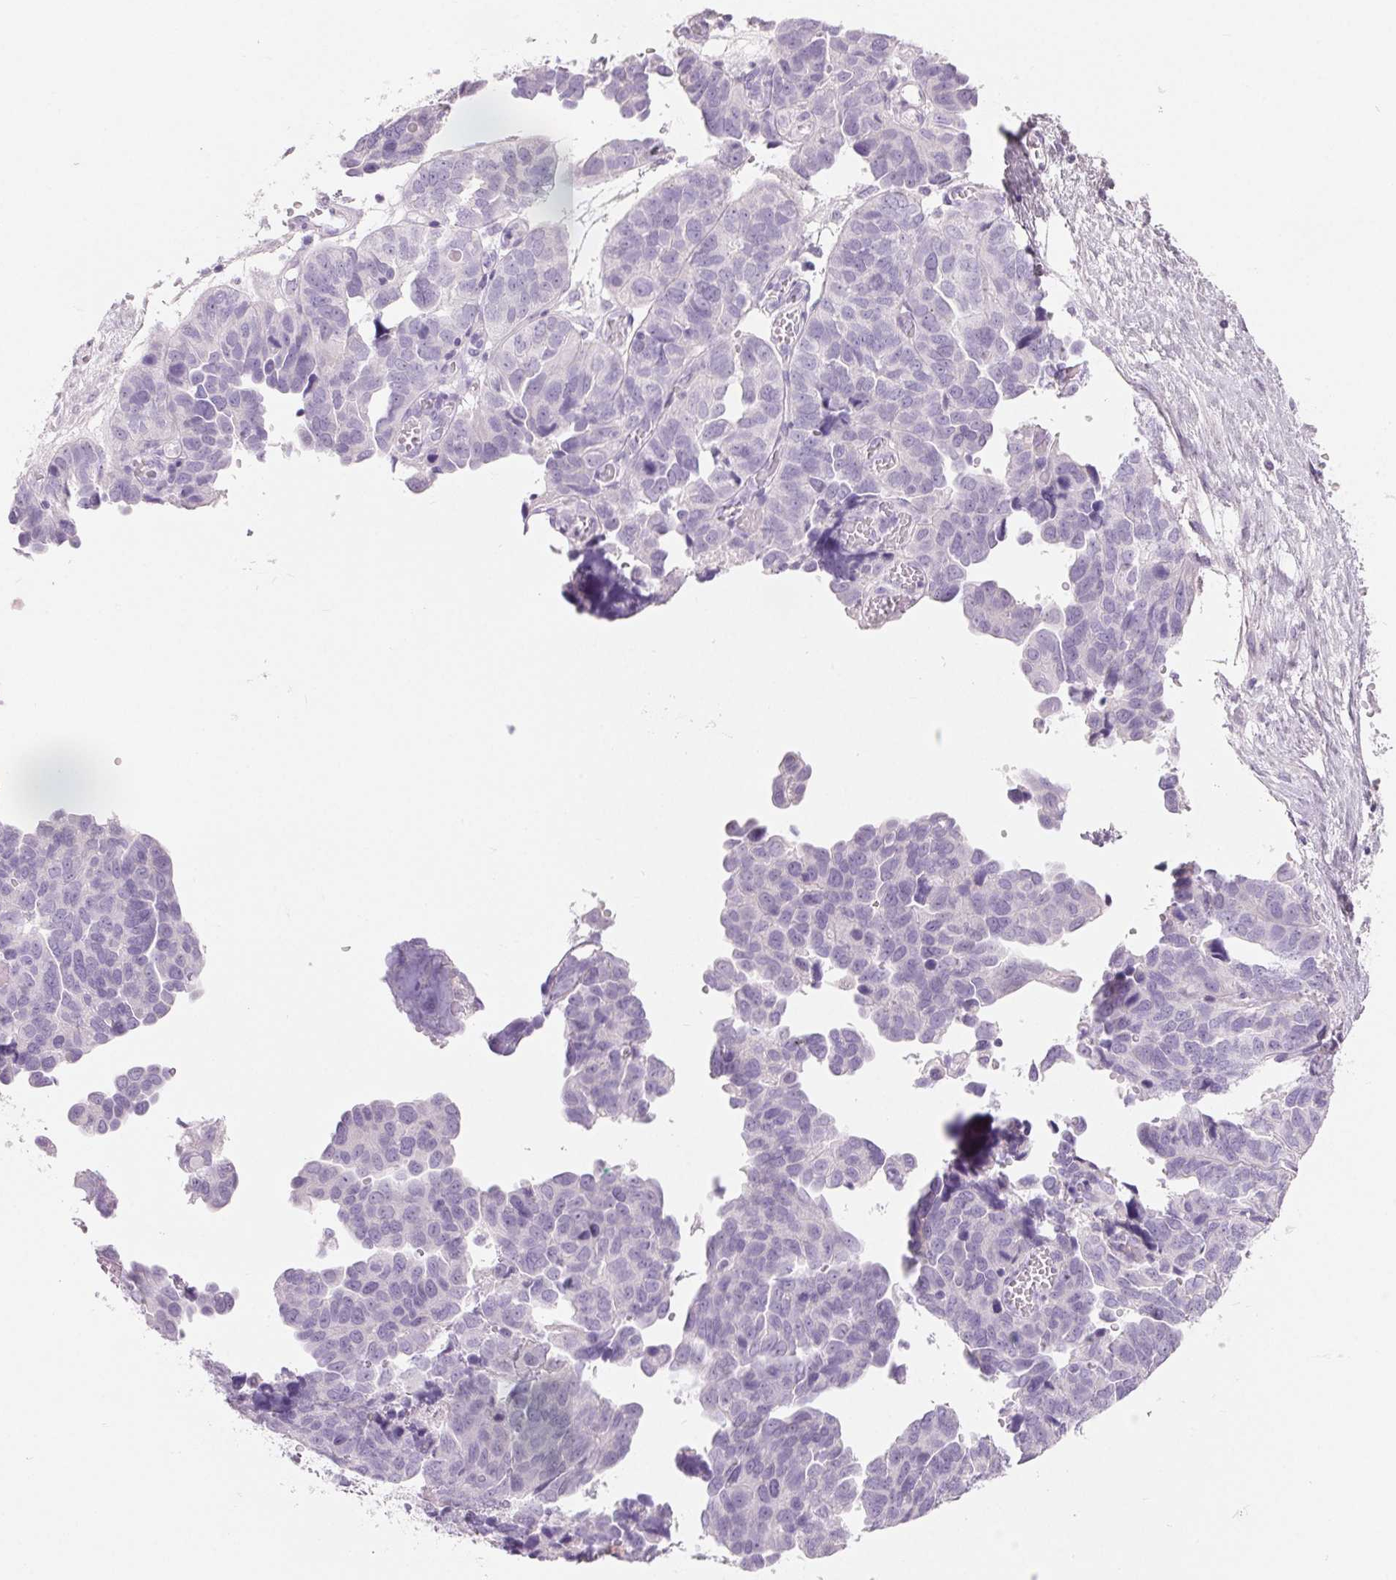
{"staining": {"intensity": "negative", "quantity": "none", "location": "none"}, "tissue": "ovarian cancer", "cell_type": "Tumor cells", "image_type": "cancer", "snomed": [{"axis": "morphology", "description": "Cystadenocarcinoma, serous, NOS"}, {"axis": "topography", "description": "Ovary"}], "caption": "IHC micrograph of neoplastic tissue: human ovarian serous cystadenocarcinoma stained with DAB demonstrates no significant protein expression in tumor cells.", "gene": "SPACA5B", "patient": {"sex": "female", "age": 64}}